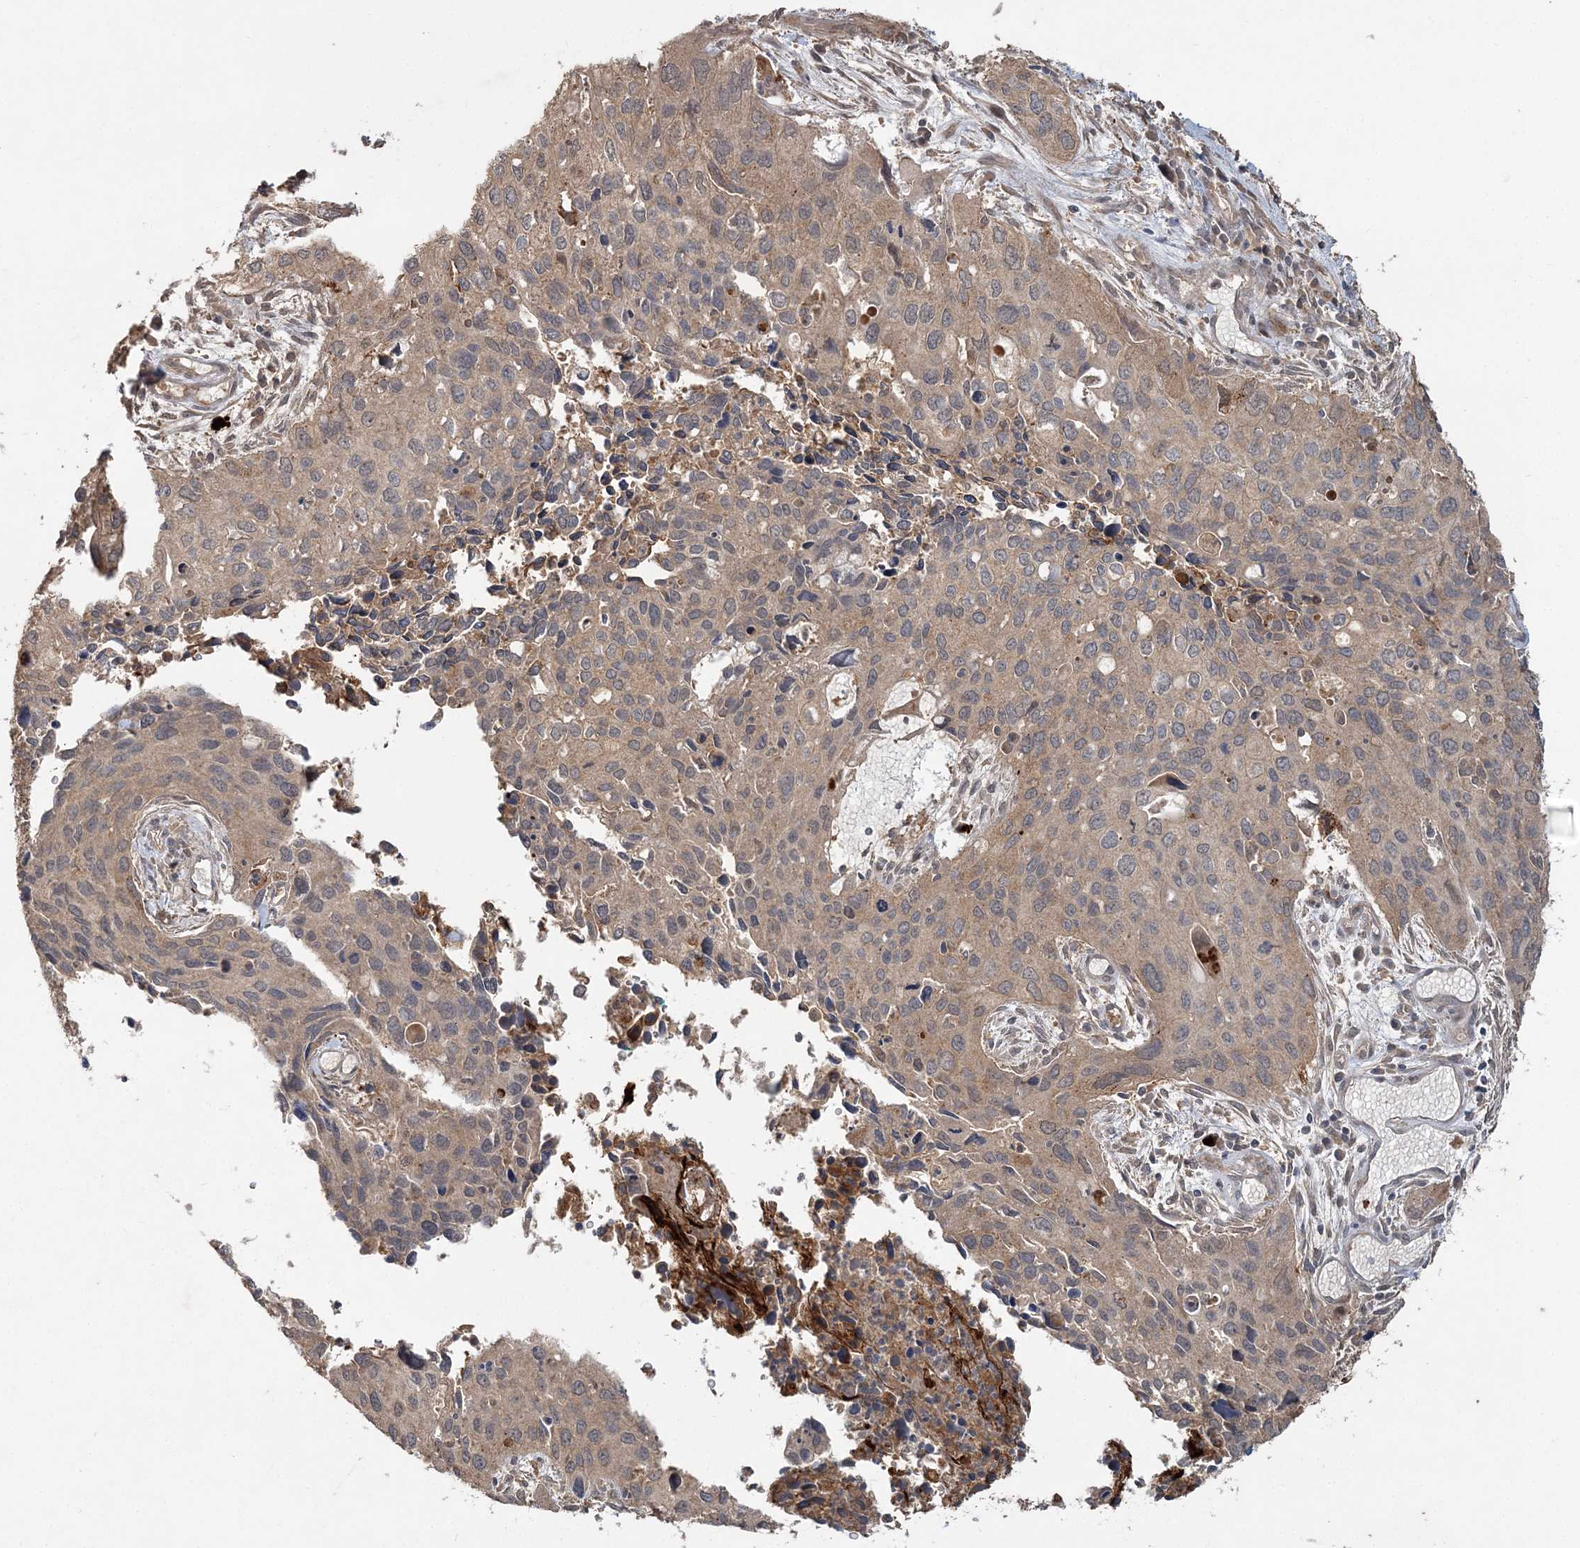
{"staining": {"intensity": "weak", "quantity": "25%-75%", "location": "cytoplasmic/membranous"}, "tissue": "cervical cancer", "cell_type": "Tumor cells", "image_type": "cancer", "snomed": [{"axis": "morphology", "description": "Squamous cell carcinoma, NOS"}, {"axis": "topography", "description": "Cervix"}], "caption": "Brown immunohistochemical staining in human cervical cancer (squamous cell carcinoma) shows weak cytoplasmic/membranous positivity in approximately 25%-75% of tumor cells.", "gene": "SPRY1", "patient": {"sex": "female", "age": 55}}